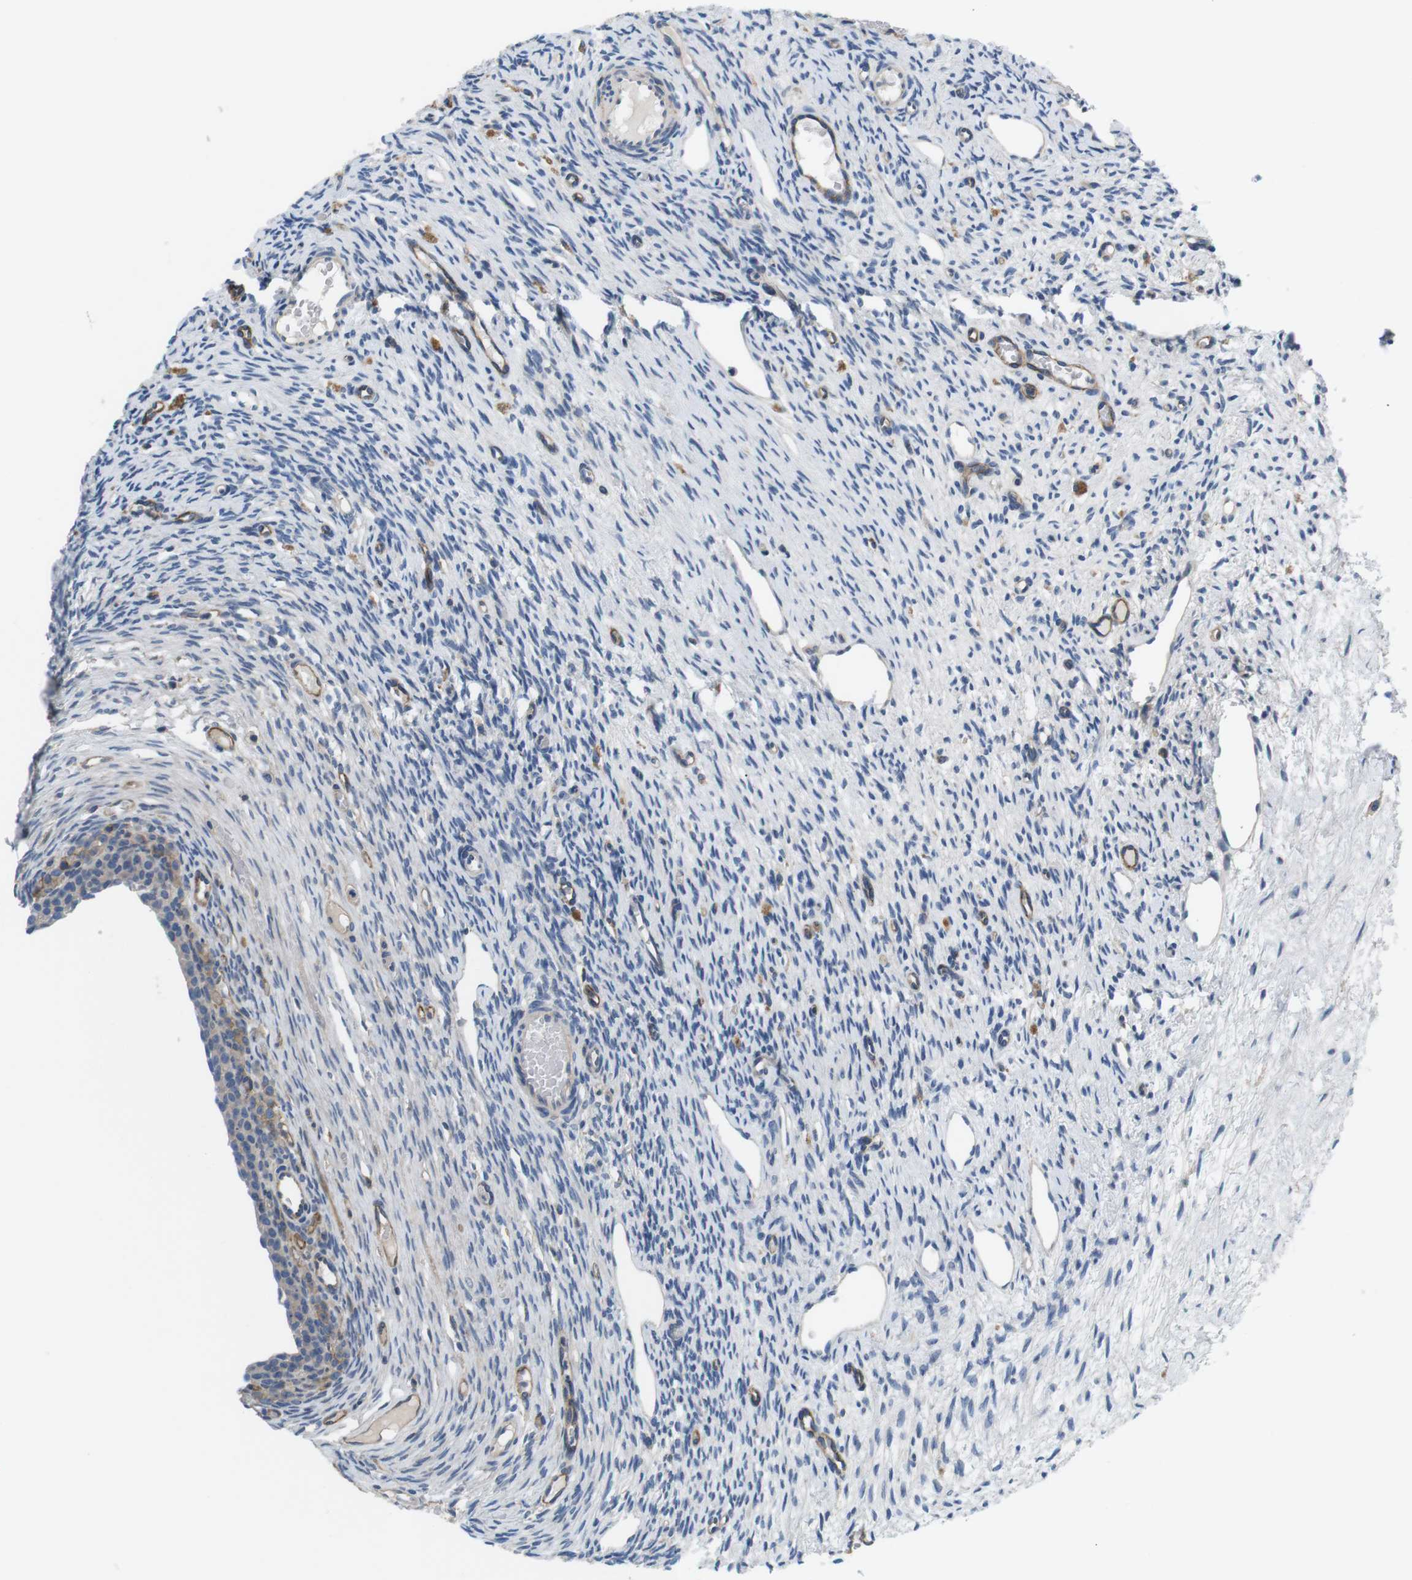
{"staining": {"intensity": "negative", "quantity": "none", "location": "none"}, "tissue": "ovary", "cell_type": "Ovarian stroma cells", "image_type": "normal", "snomed": [{"axis": "morphology", "description": "Normal tissue, NOS"}, {"axis": "topography", "description": "Ovary"}], "caption": "This is a image of IHC staining of benign ovary, which shows no staining in ovarian stroma cells. (Brightfield microscopy of DAB immunohistochemistry (IHC) at high magnification).", "gene": "SLC30A1", "patient": {"sex": "female", "age": 33}}